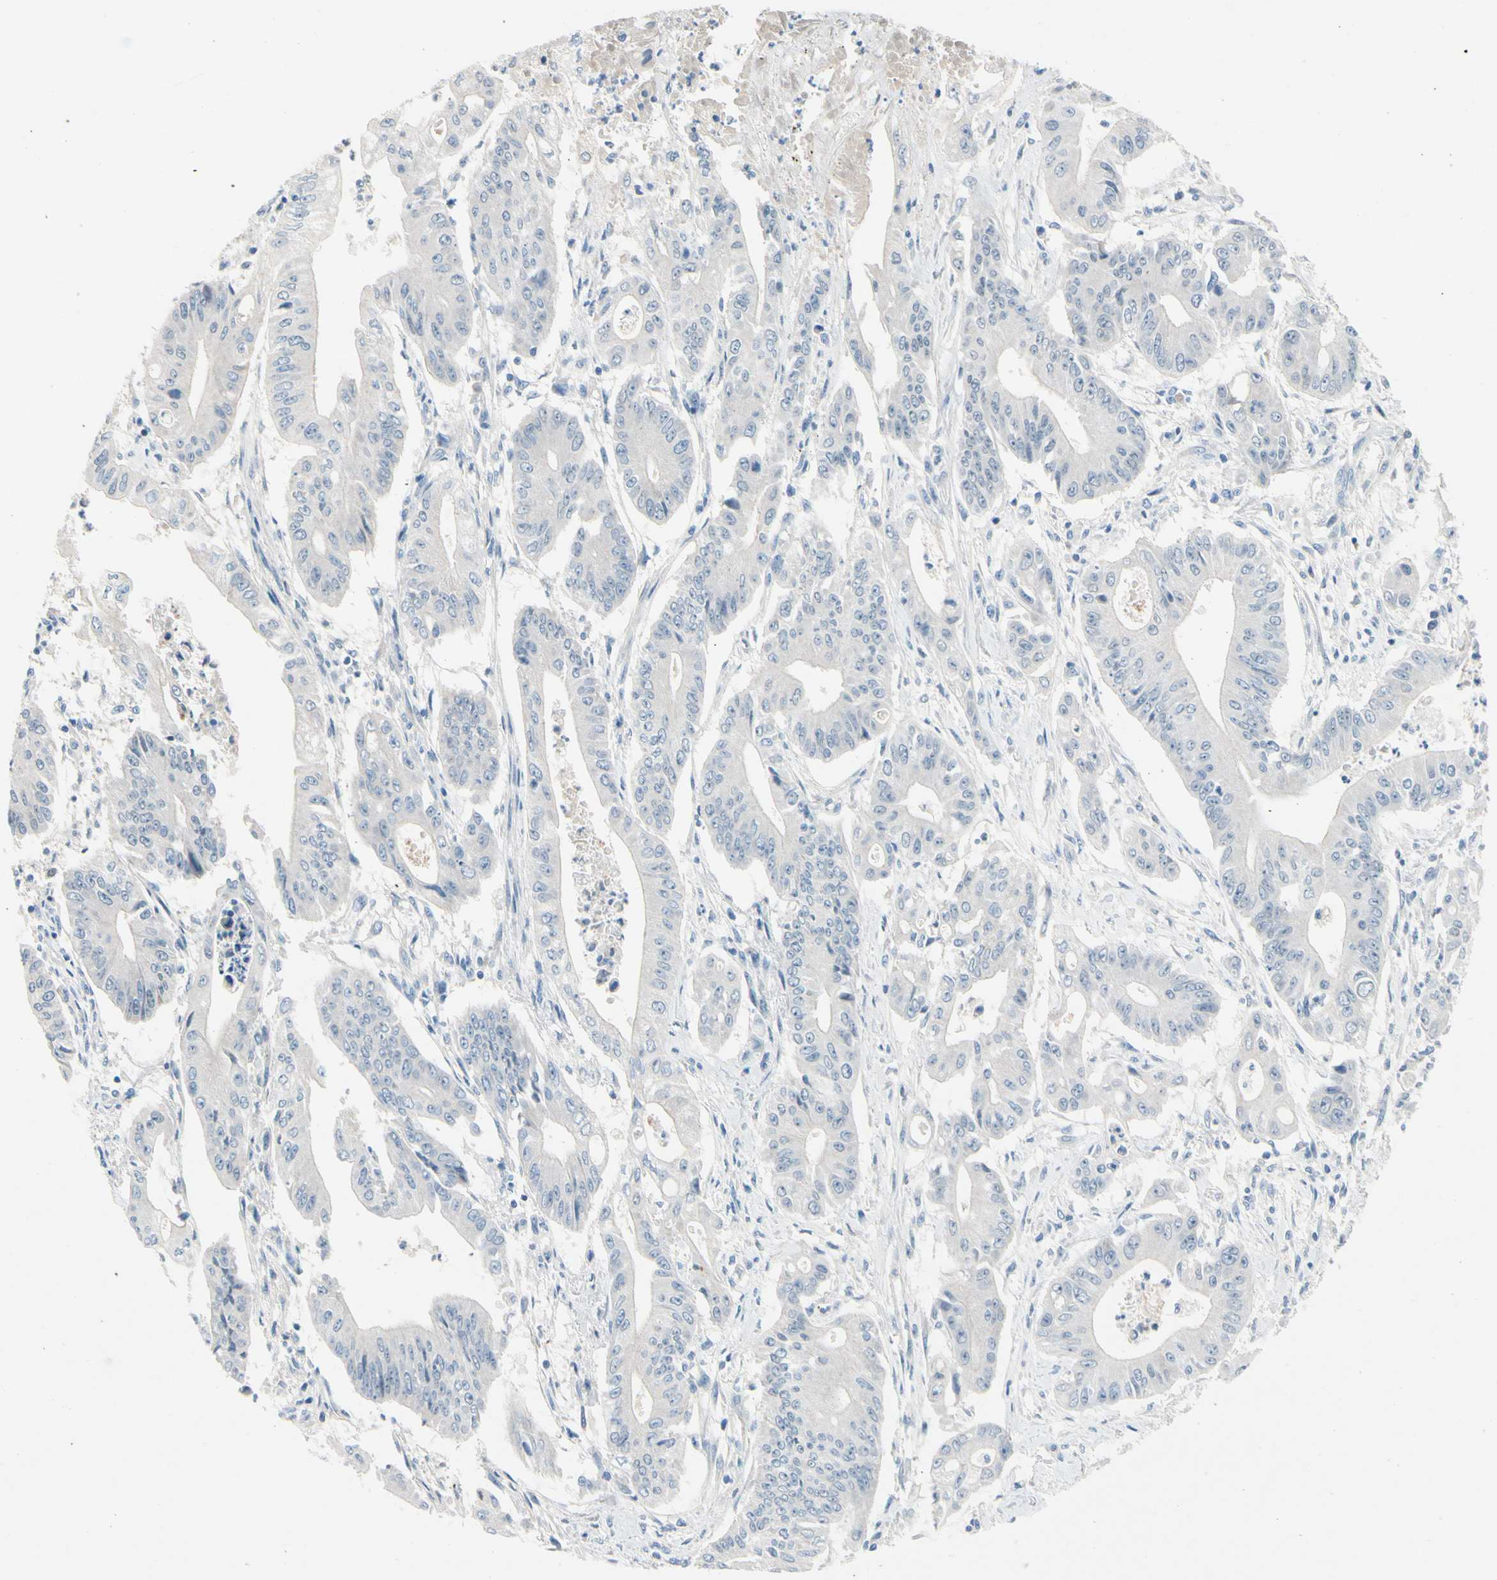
{"staining": {"intensity": "negative", "quantity": "none", "location": "none"}, "tissue": "pancreatic cancer", "cell_type": "Tumor cells", "image_type": "cancer", "snomed": [{"axis": "morphology", "description": "Normal tissue, NOS"}, {"axis": "topography", "description": "Lymph node"}], "caption": "Pancreatic cancer was stained to show a protein in brown. There is no significant expression in tumor cells.", "gene": "CNDP1", "patient": {"sex": "male", "age": 62}}